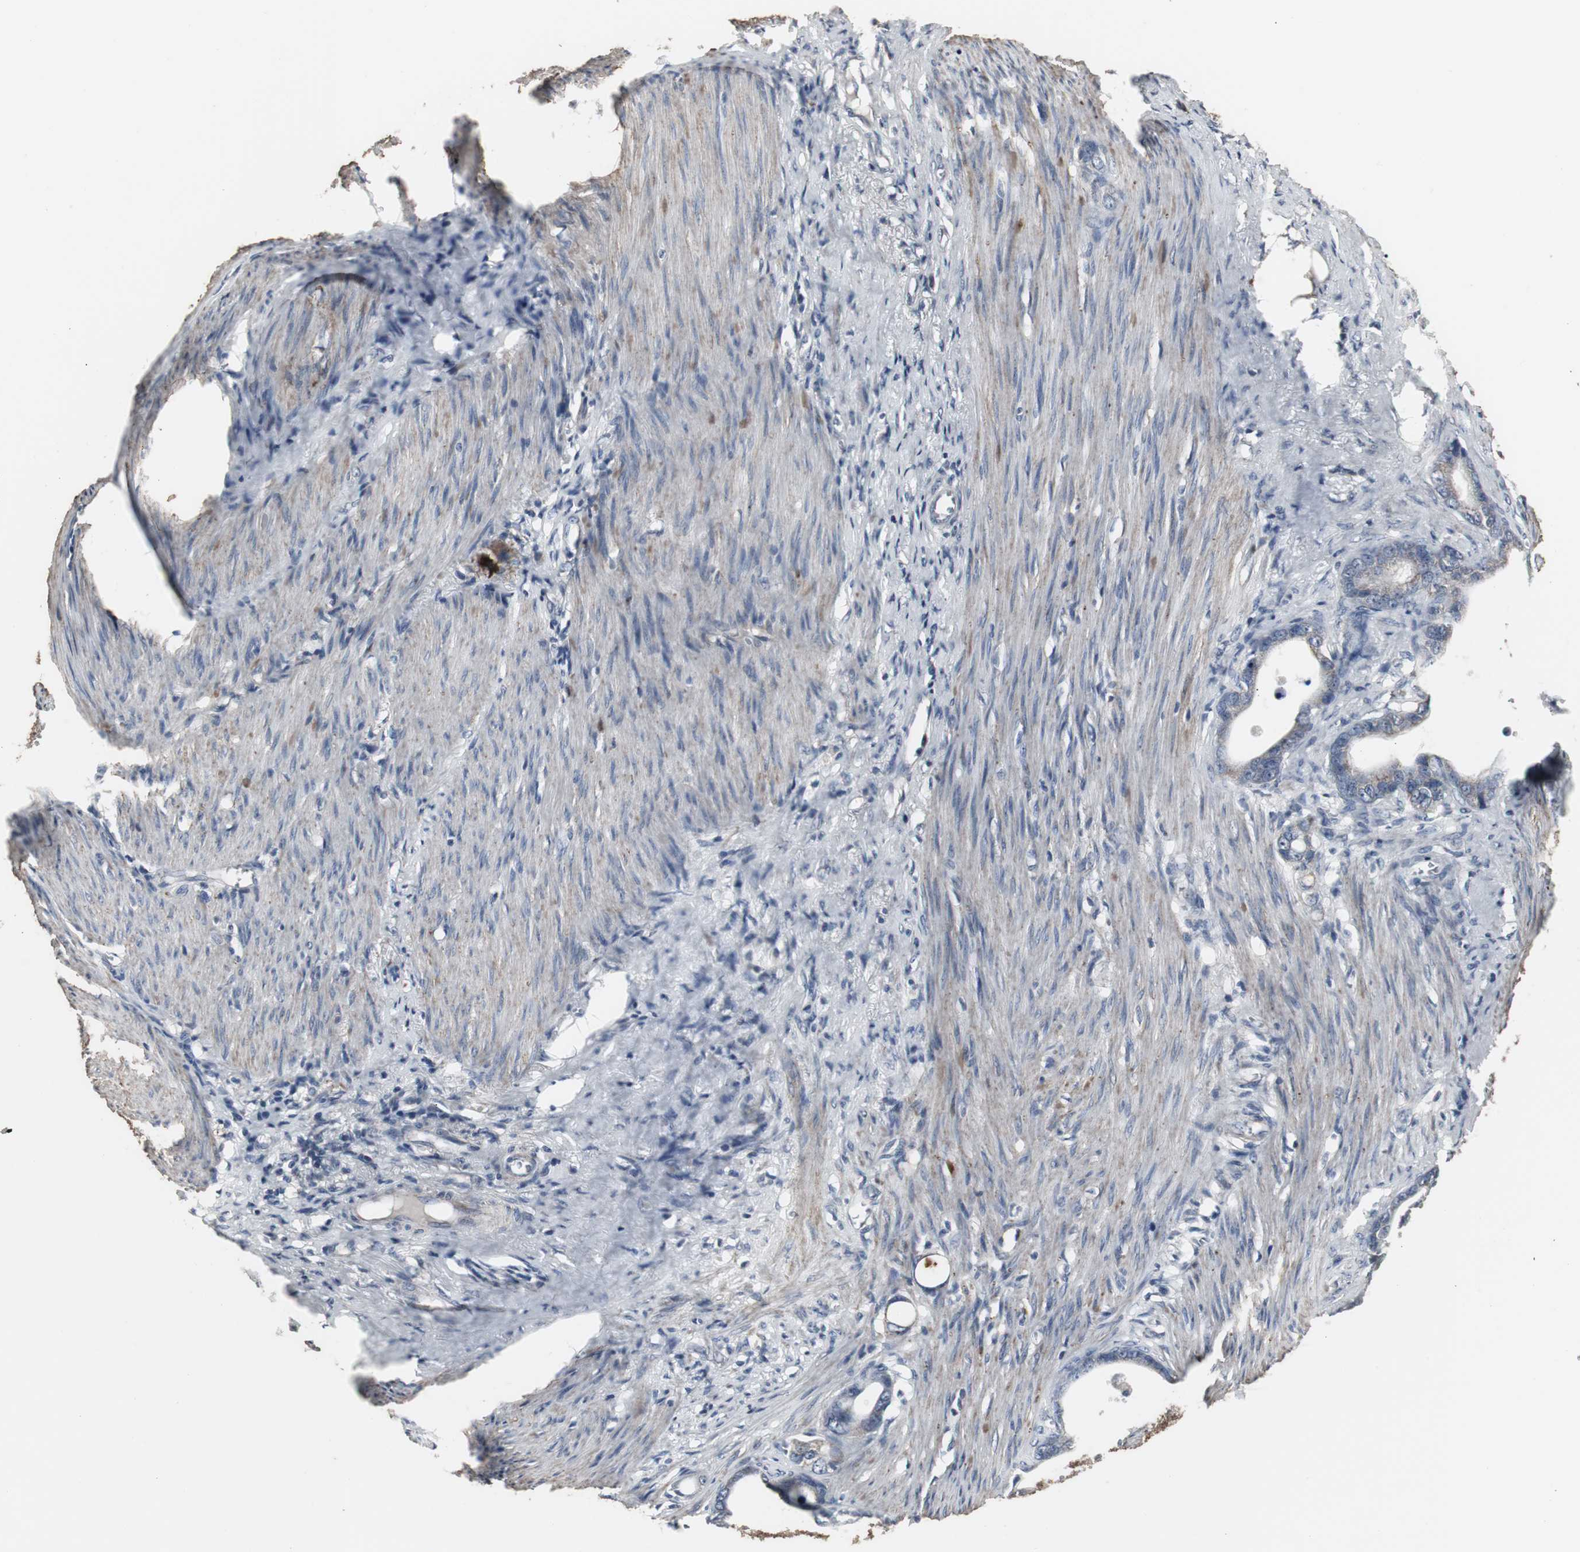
{"staining": {"intensity": "weak", "quantity": "25%-75%", "location": "cytoplasmic/membranous"}, "tissue": "stomach cancer", "cell_type": "Tumor cells", "image_type": "cancer", "snomed": [{"axis": "morphology", "description": "Adenocarcinoma, NOS"}, {"axis": "topography", "description": "Stomach"}], "caption": "IHC of adenocarcinoma (stomach) reveals low levels of weak cytoplasmic/membranous staining in approximately 25%-75% of tumor cells.", "gene": "ACAA1", "patient": {"sex": "female", "age": 75}}